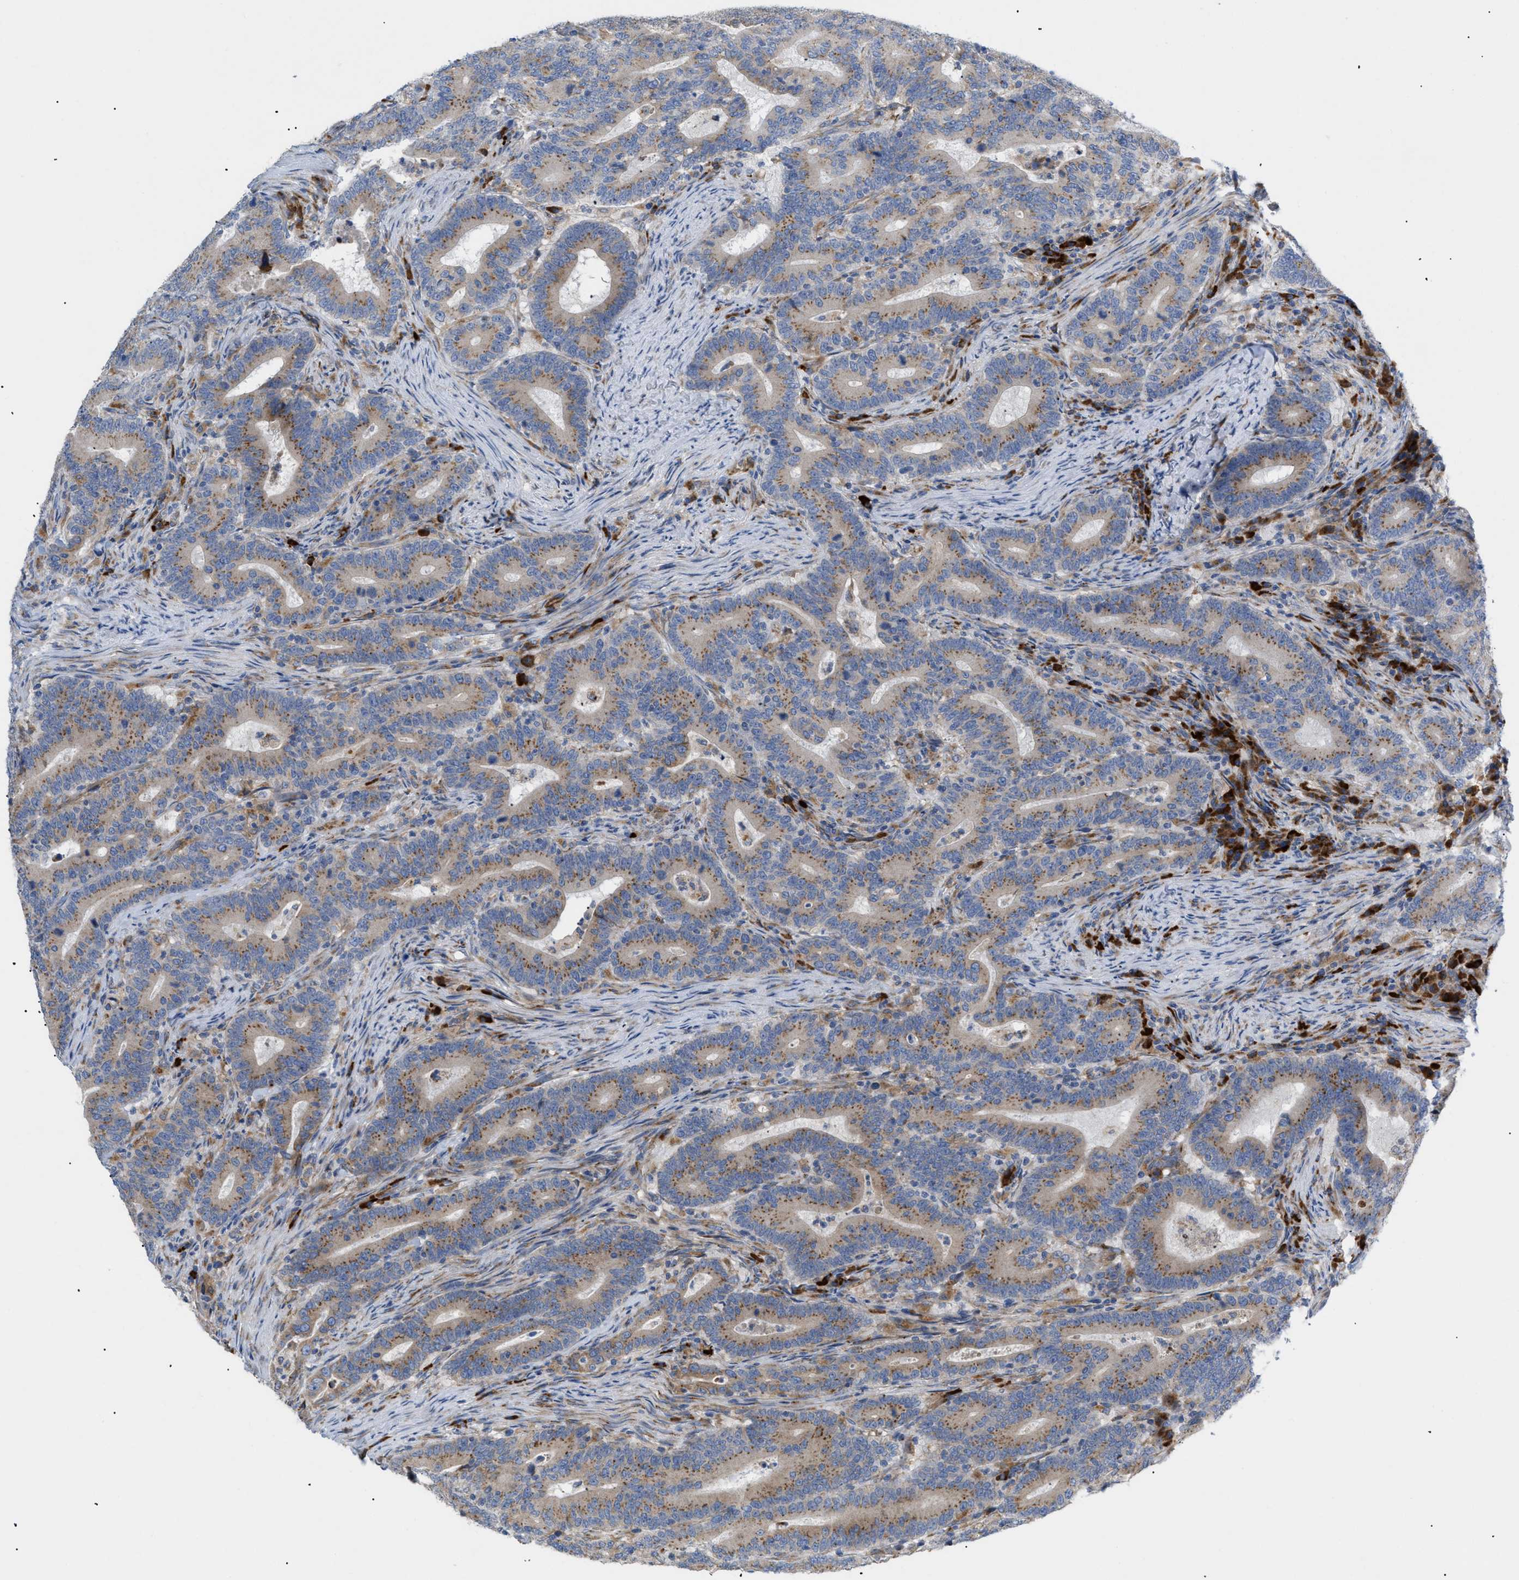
{"staining": {"intensity": "moderate", "quantity": "25%-75%", "location": "cytoplasmic/membranous"}, "tissue": "colorectal cancer", "cell_type": "Tumor cells", "image_type": "cancer", "snomed": [{"axis": "morphology", "description": "Adenocarcinoma, NOS"}, {"axis": "topography", "description": "Colon"}], "caption": "The micrograph reveals immunohistochemical staining of colorectal cancer. There is moderate cytoplasmic/membranous staining is present in approximately 25%-75% of tumor cells. Nuclei are stained in blue.", "gene": "SLC50A1", "patient": {"sex": "female", "age": 66}}